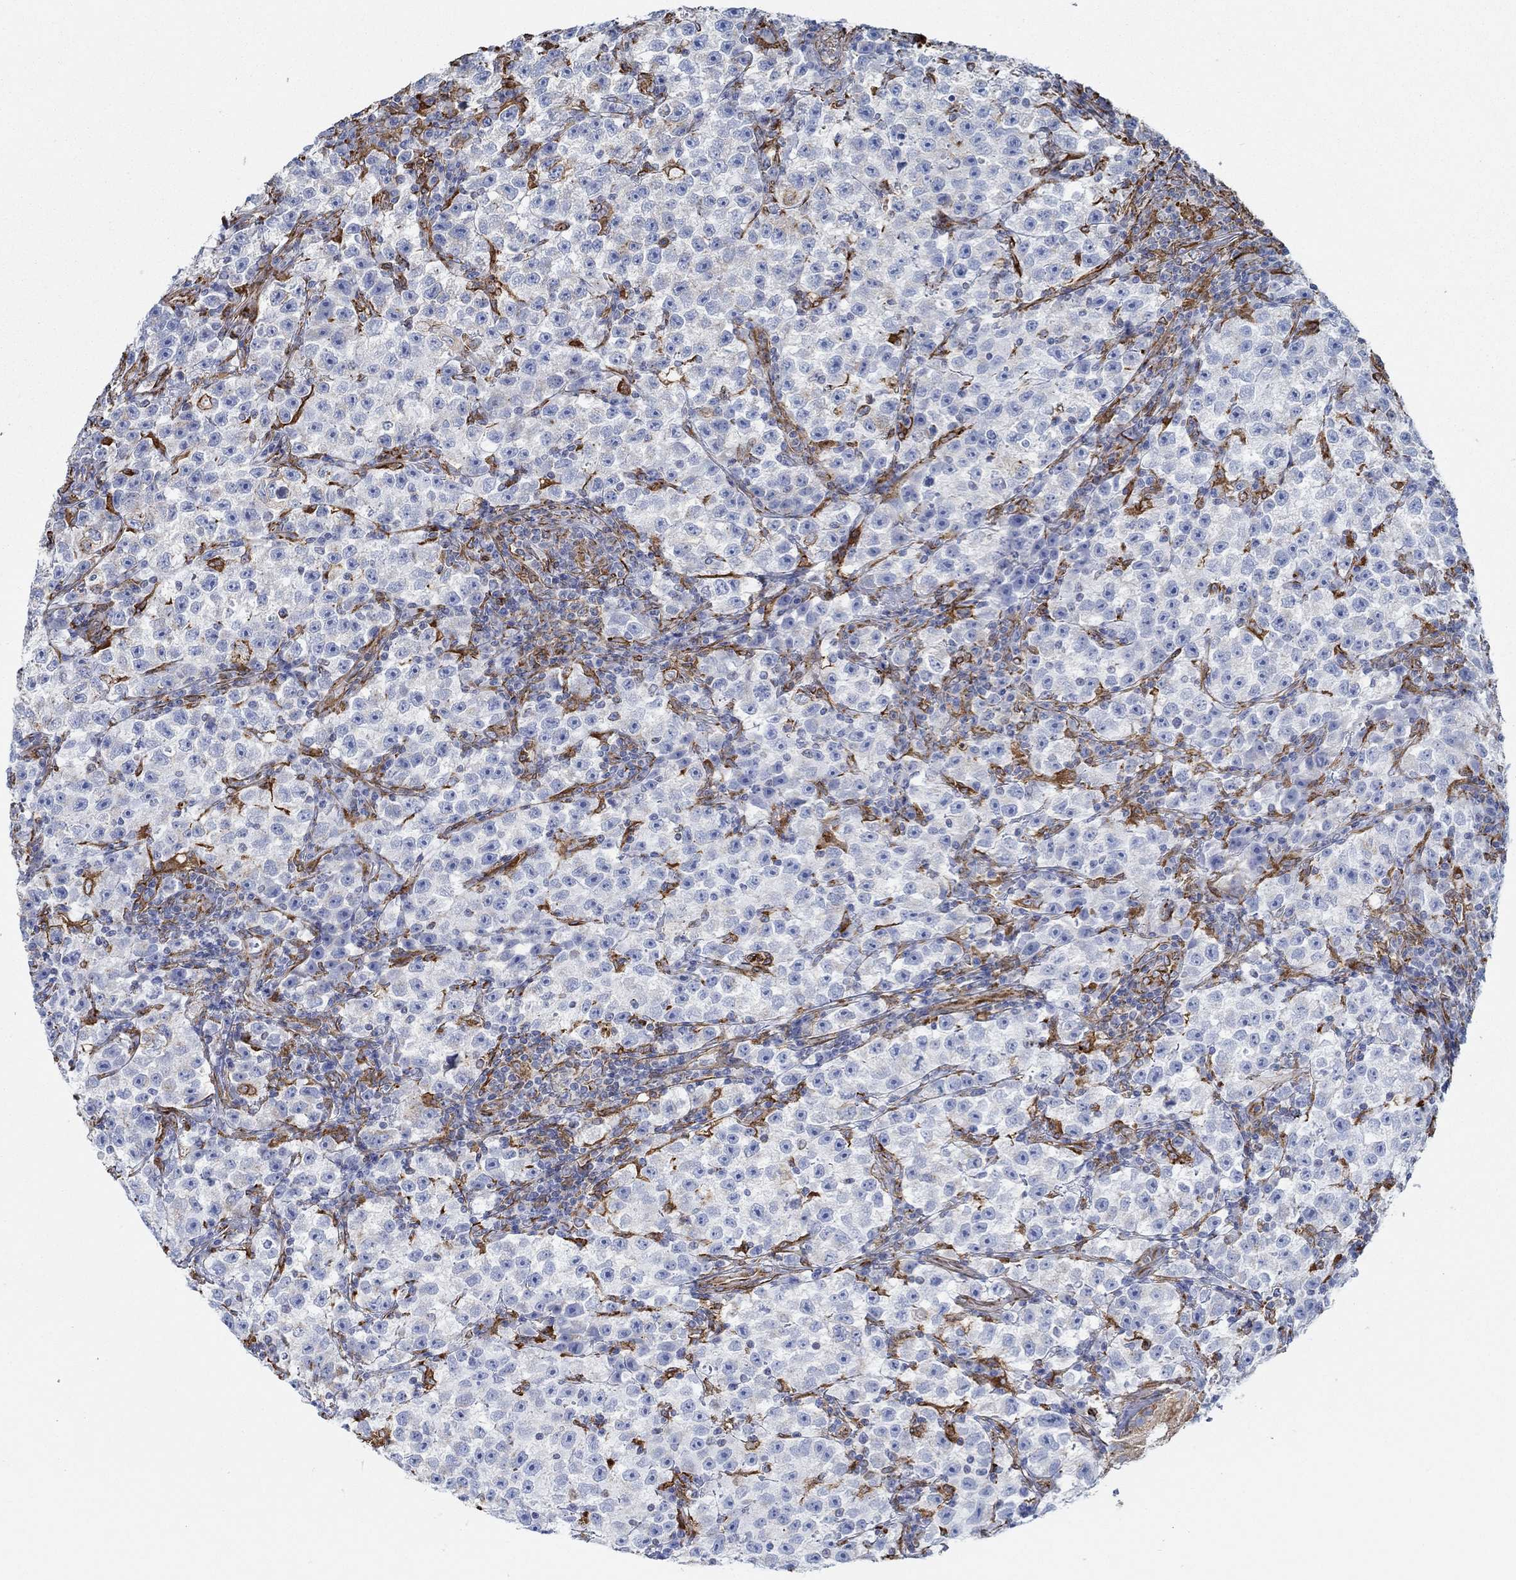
{"staining": {"intensity": "negative", "quantity": "none", "location": "none"}, "tissue": "testis cancer", "cell_type": "Tumor cells", "image_type": "cancer", "snomed": [{"axis": "morphology", "description": "Seminoma, NOS"}, {"axis": "topography", "description": "Testis"}], "caption": "Seminoma (testis) was stained to show a protein in brown. There is no significant positivity in tumor cells.", "gene": "STC2", "patient": {"sex": "male", "age": 22}}